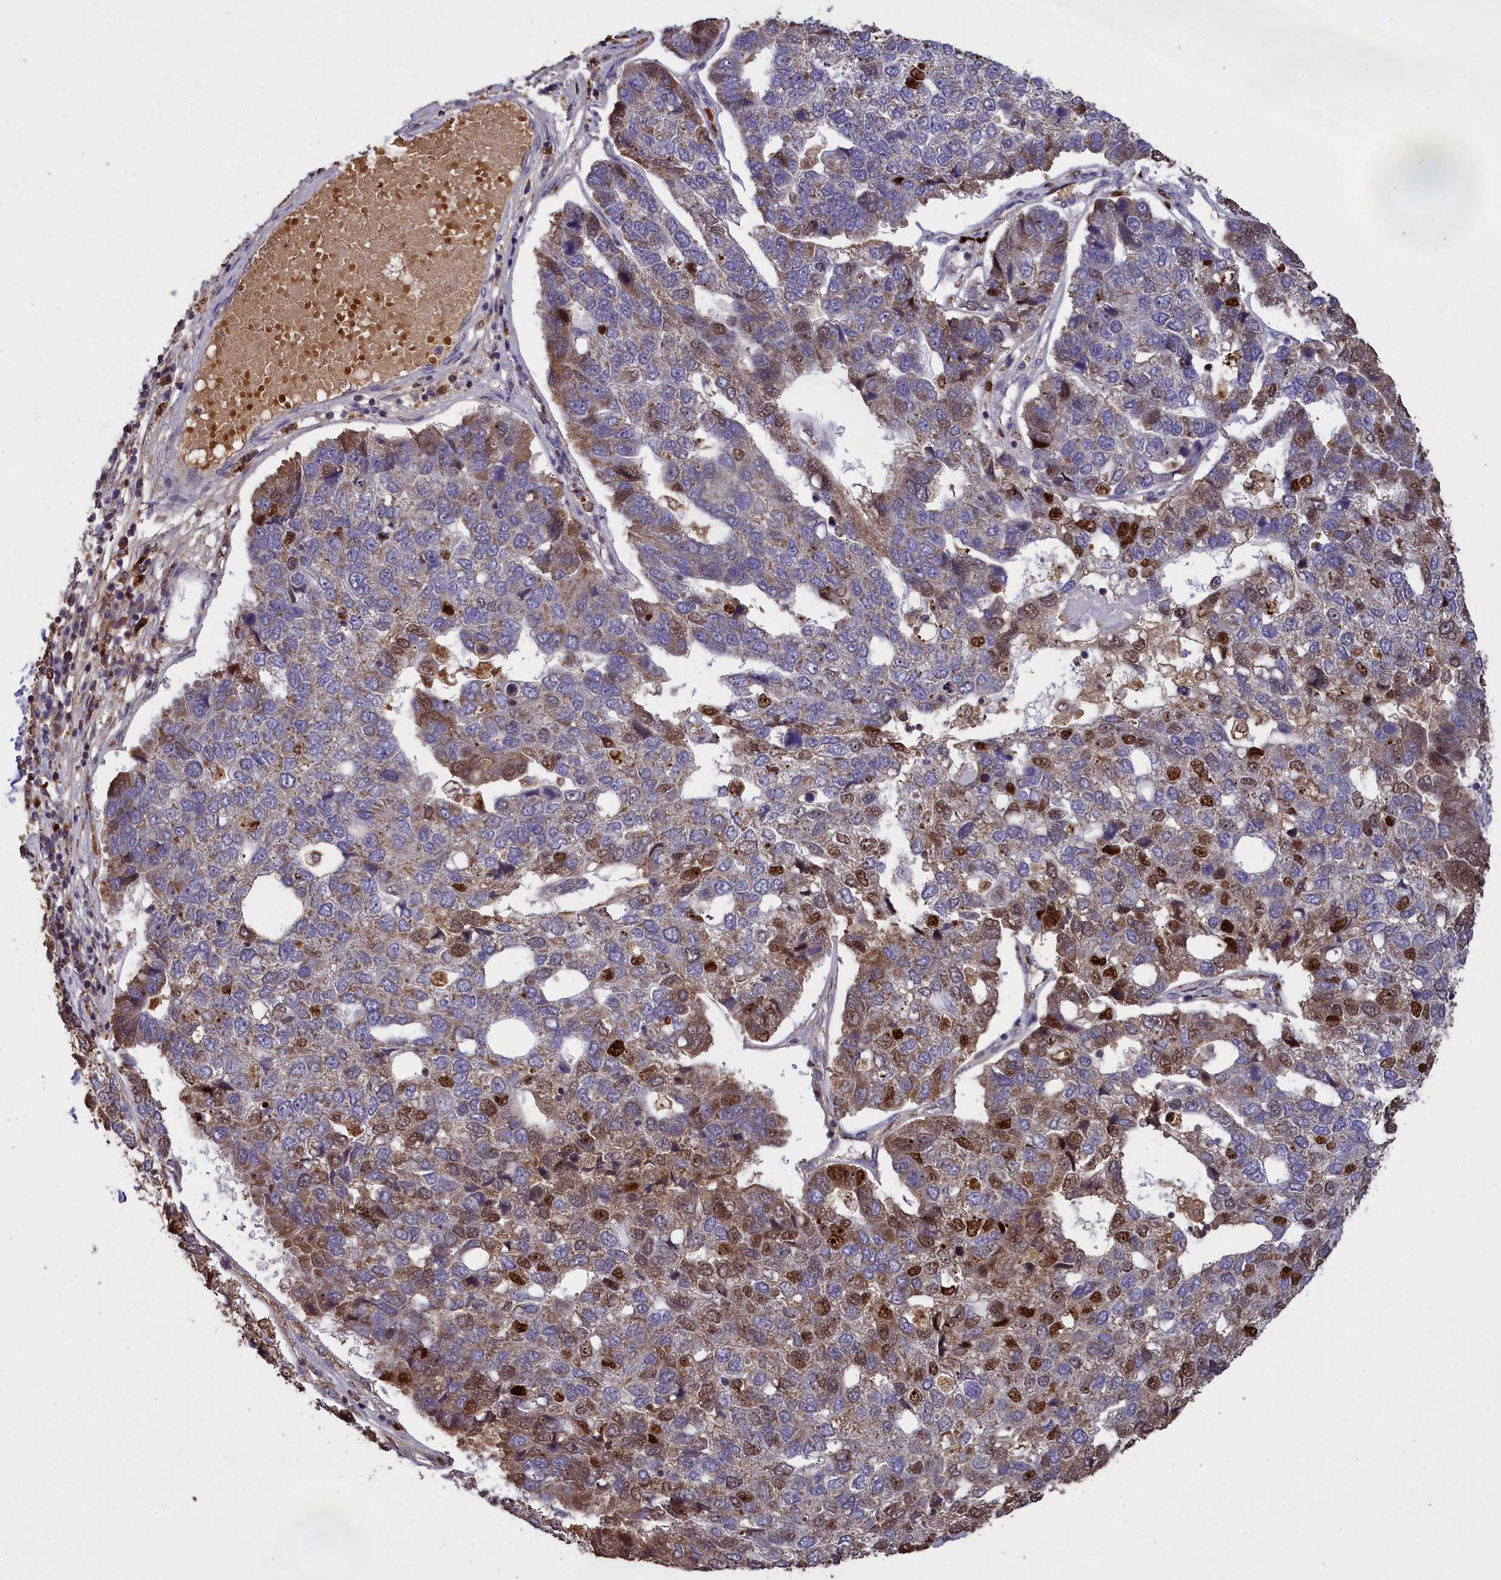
{"staining": {"intensity": "moderate", "quantity": "<25%", "location": "nuclear"}, "tissue": "pancreatic cancer", "cell_type": "Tumor cells", "image_type": "cancer", "snomed": [{"axis": "morphology", "description": "Adenocarcinoma, NOS"}, {"axis": "topography", "description": "Pancreas"}], "caption": "Moderate nuclear positivity for a protein is seen in approximately <25% of tumor cells of pancreatic cancer (adenocarcinoma) using immunohistochemistry (IHC).", "gene": "CLRN2", "patient": {"sex": "female", "age": 61}}